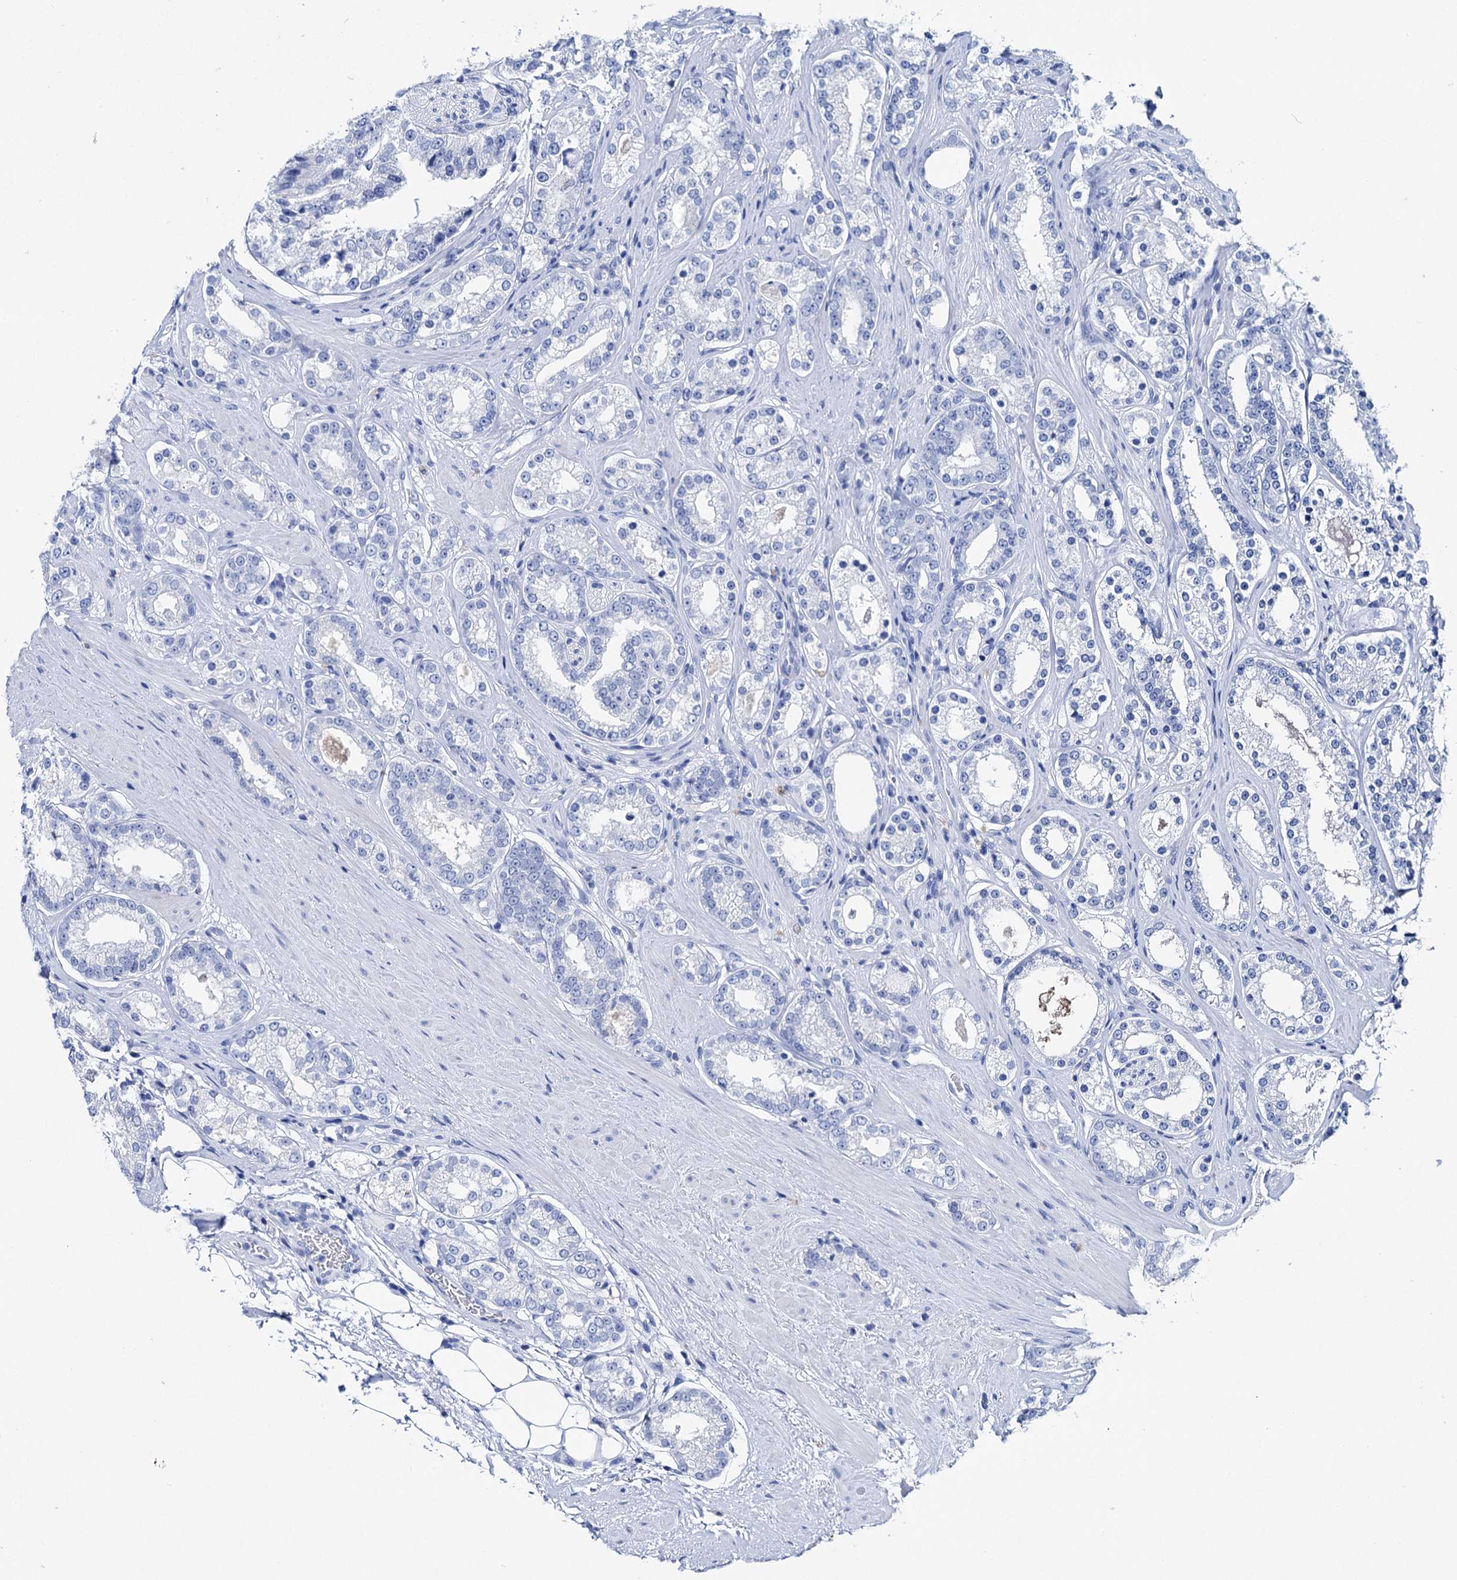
{"staining": {"intensity": "negative", "quantity": "none", "location": "none"}, "tissue": "prostate cancer", "cell_type": "Tumor cells", "image_type": "cancer", "snomed": [{"axis": "morphology", "description": "Normal tissue, NOS"}, {"axis": "morphology", "description": "Adenocarcinoma, High grade"}, {"axis": "topography", "description": "Prostate"}], "caption": "Immunohistochemistry (IHC) micrograph of prostate cancer stained for a protein (brown), which shows no staining in tumor cells.", "gene": "BRINP1", "patient": {"sex": "male", "age": 83}}